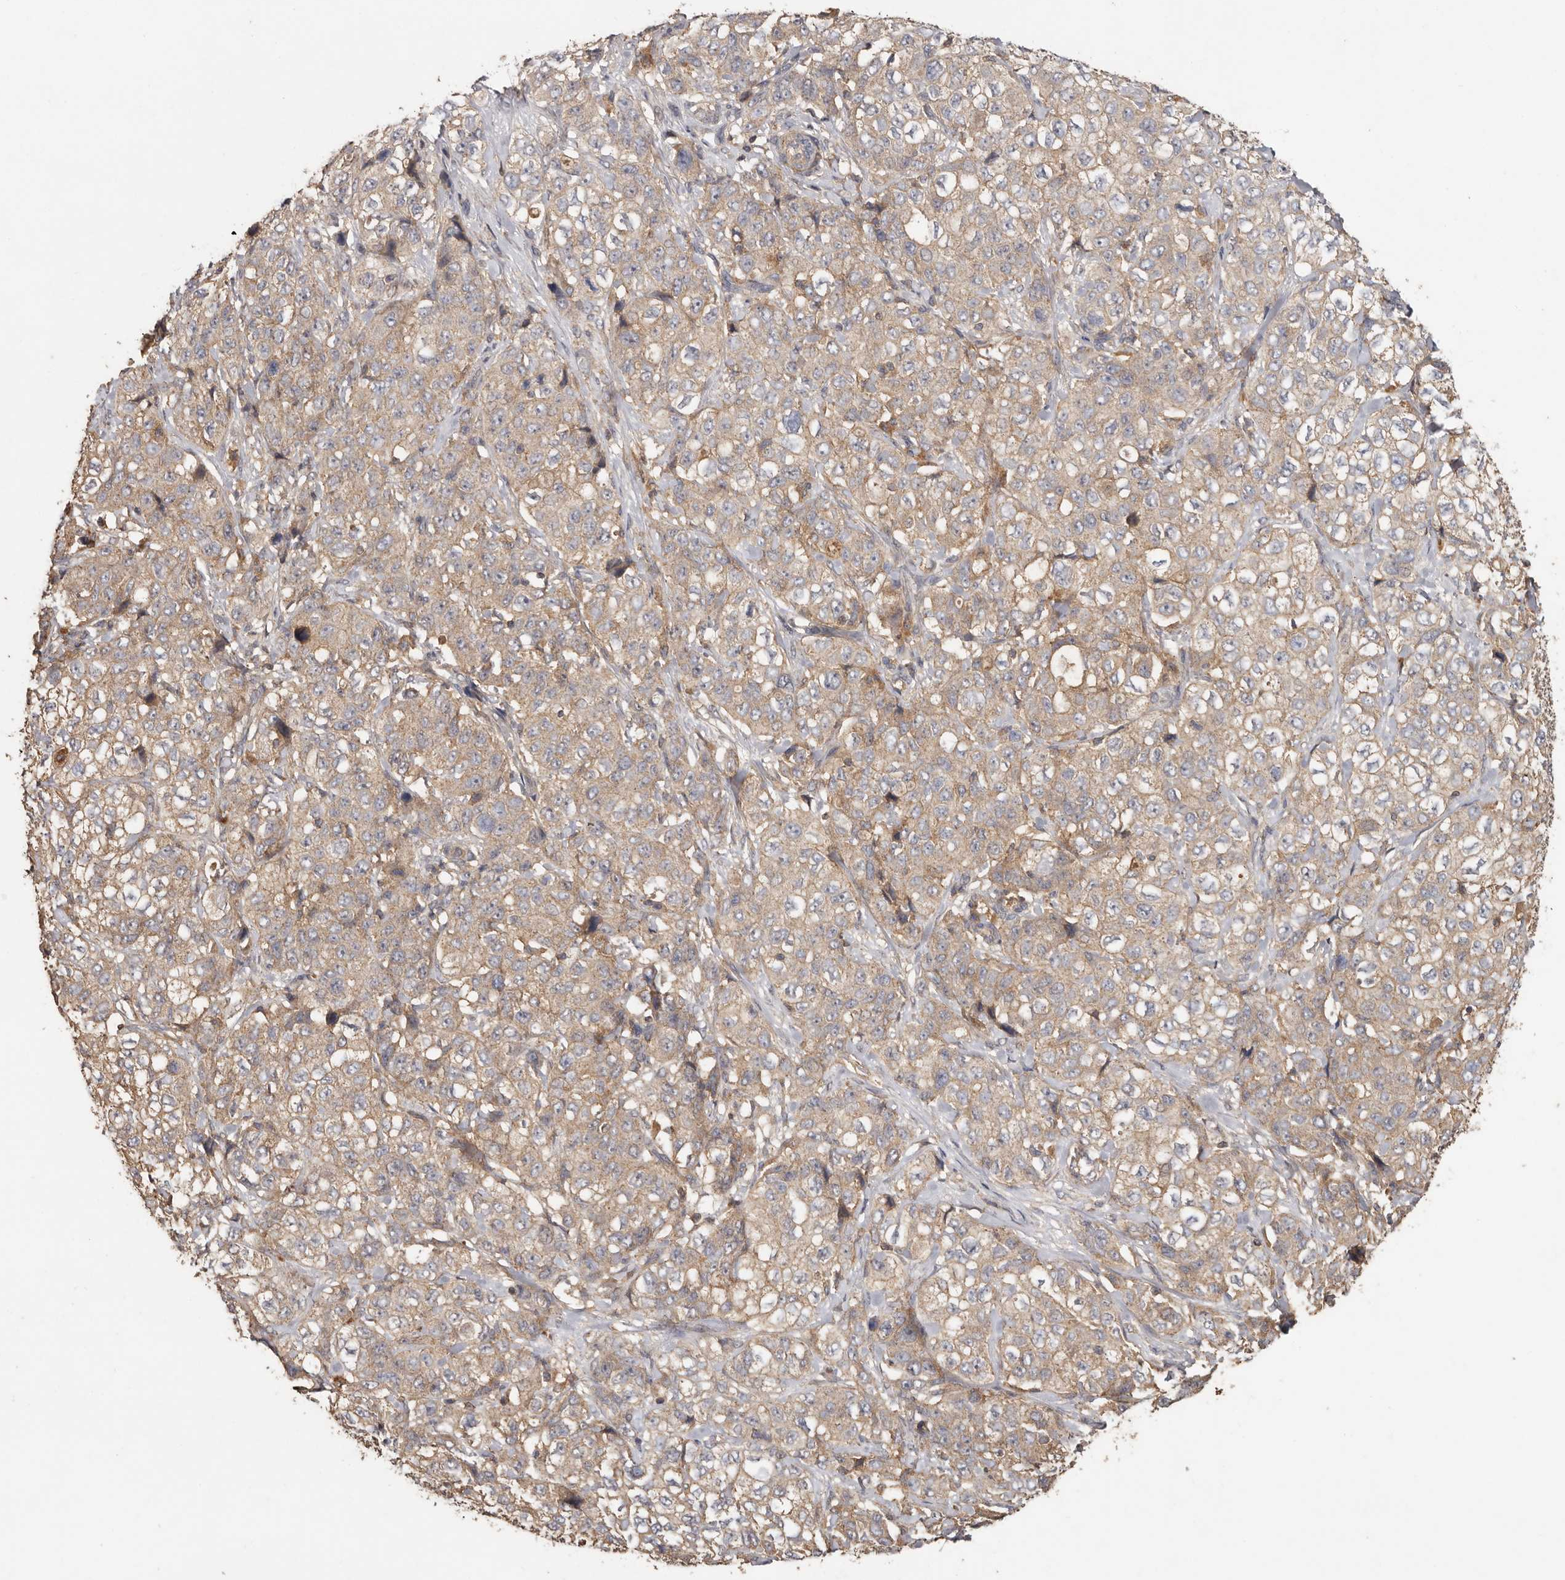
{"staining": {"intensity": "weak", "quantity": ">75%", "location": "cytoplasmic/membranous"}, "tissue": "stomach cancer", "cell_type": "Tumor cells", "image_type": "cancer", "snomed": [{"axis": "morphology", "description": "Adenocarcinoma, NOS"}, {"axis": "topography", "description": "Stomach"}], "caption": "An immunohistochemistry (IHC) micrograph of tumor tissue is shown. Protein staining in brown highlights weak cytoplasmic/membranous positivity in stomach cancer (adenocarcinoma) within tumor cells.", "gene": "RWDD1", "patient": {"sex": "male", "age": 48}}